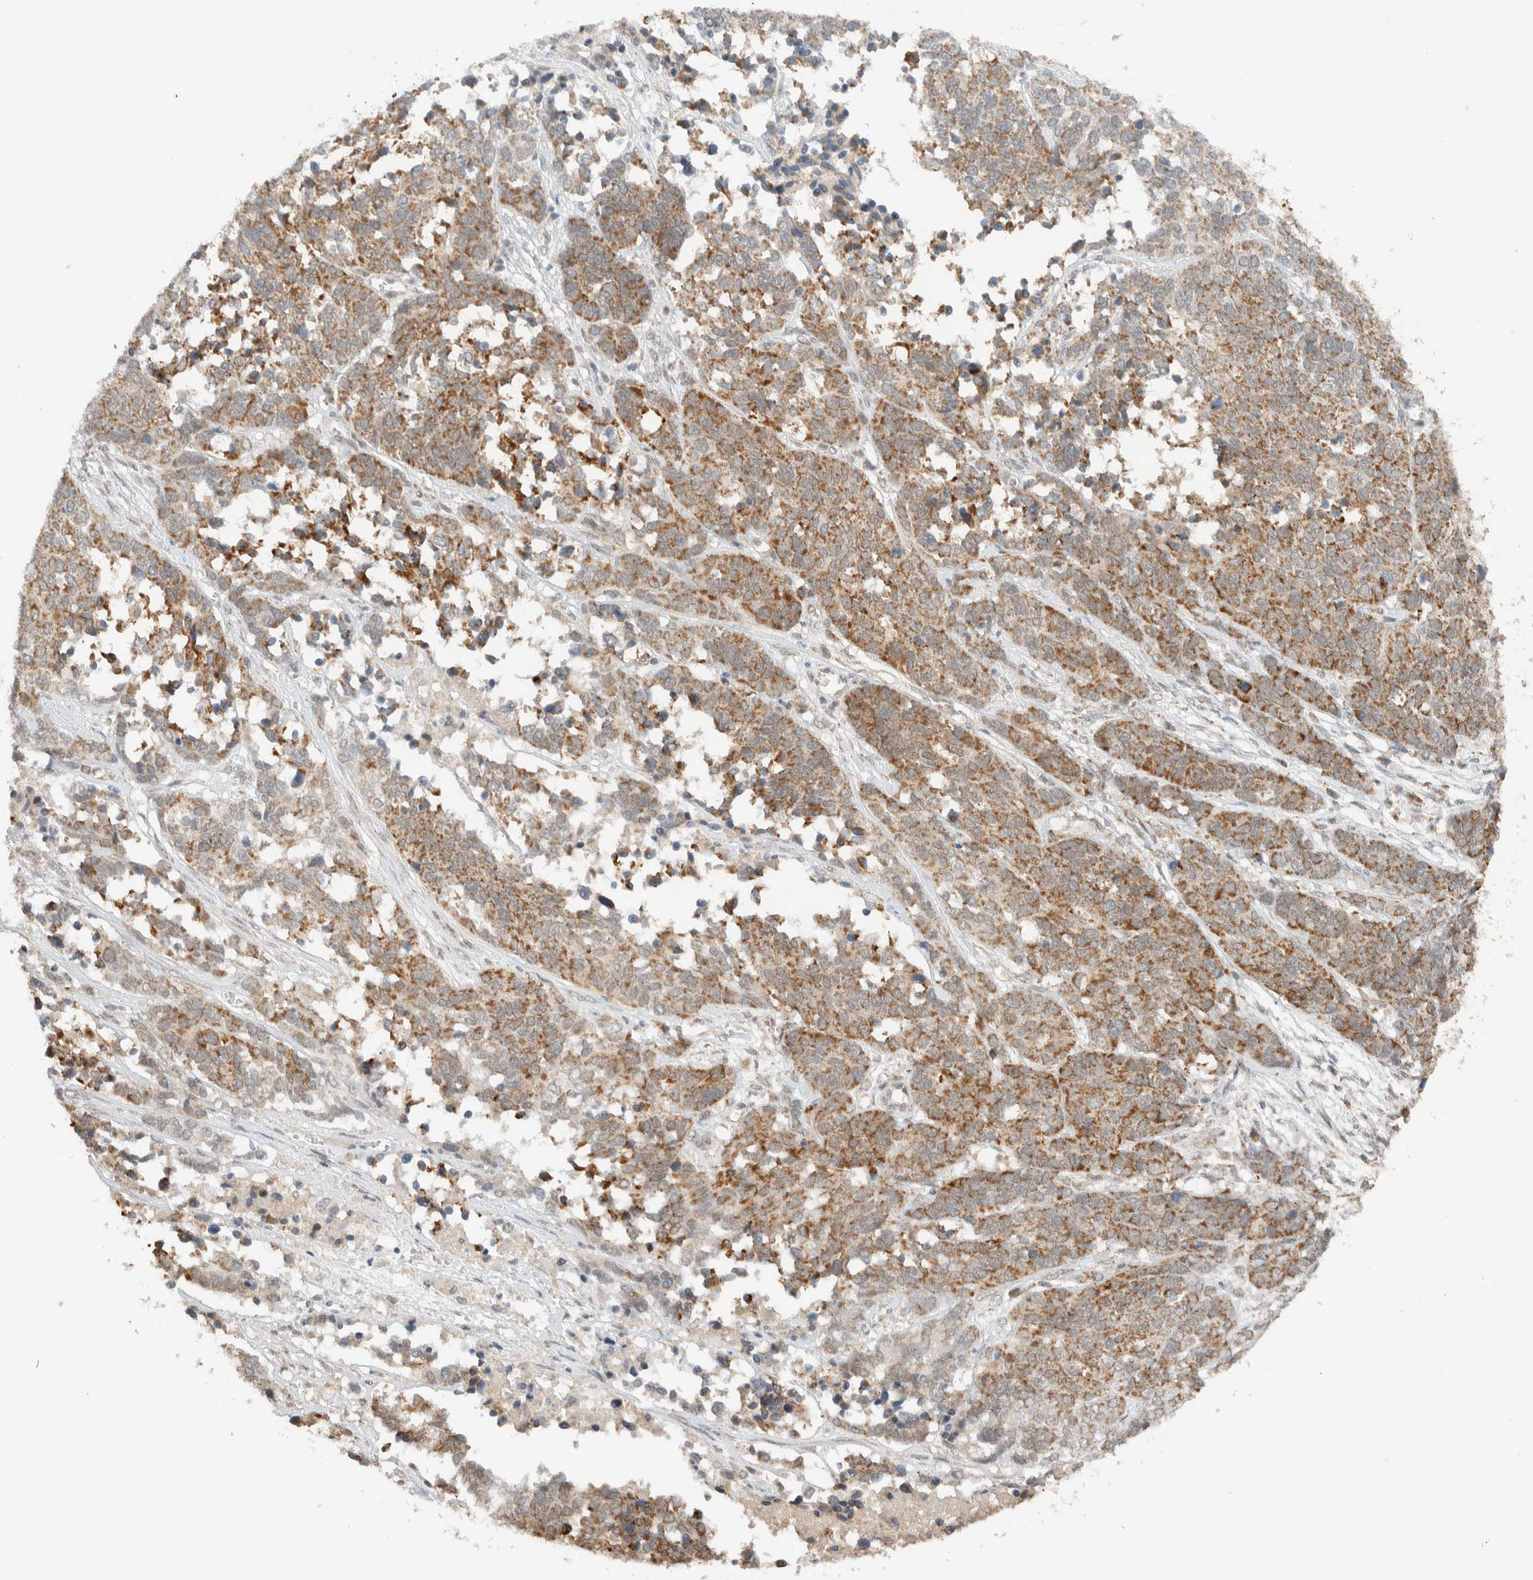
{"staining": {"intensity": "moderate", "quantity": ">75%", "location": "cytoplasmic/membranous"}, "tissue": "ovarian cancer", "cell_type": "Tumor cells", "image_type": "cancer", "snomed": [{"axis": "morphology", "description": "Cystadenocarcinoma, serous, NOS"}, {"axis": "topography", "description": "Ovary"}], "caption": "This micrograph exhibits immunohistochemistry staining of human ovarian cancer (serous cystadenocarcinoma), with medium moderate cytoplasmic/membranous expression in about >75% of tumor cells.", "gene": "MRPL41", "patient": {"sex": "female", "age": 44}}